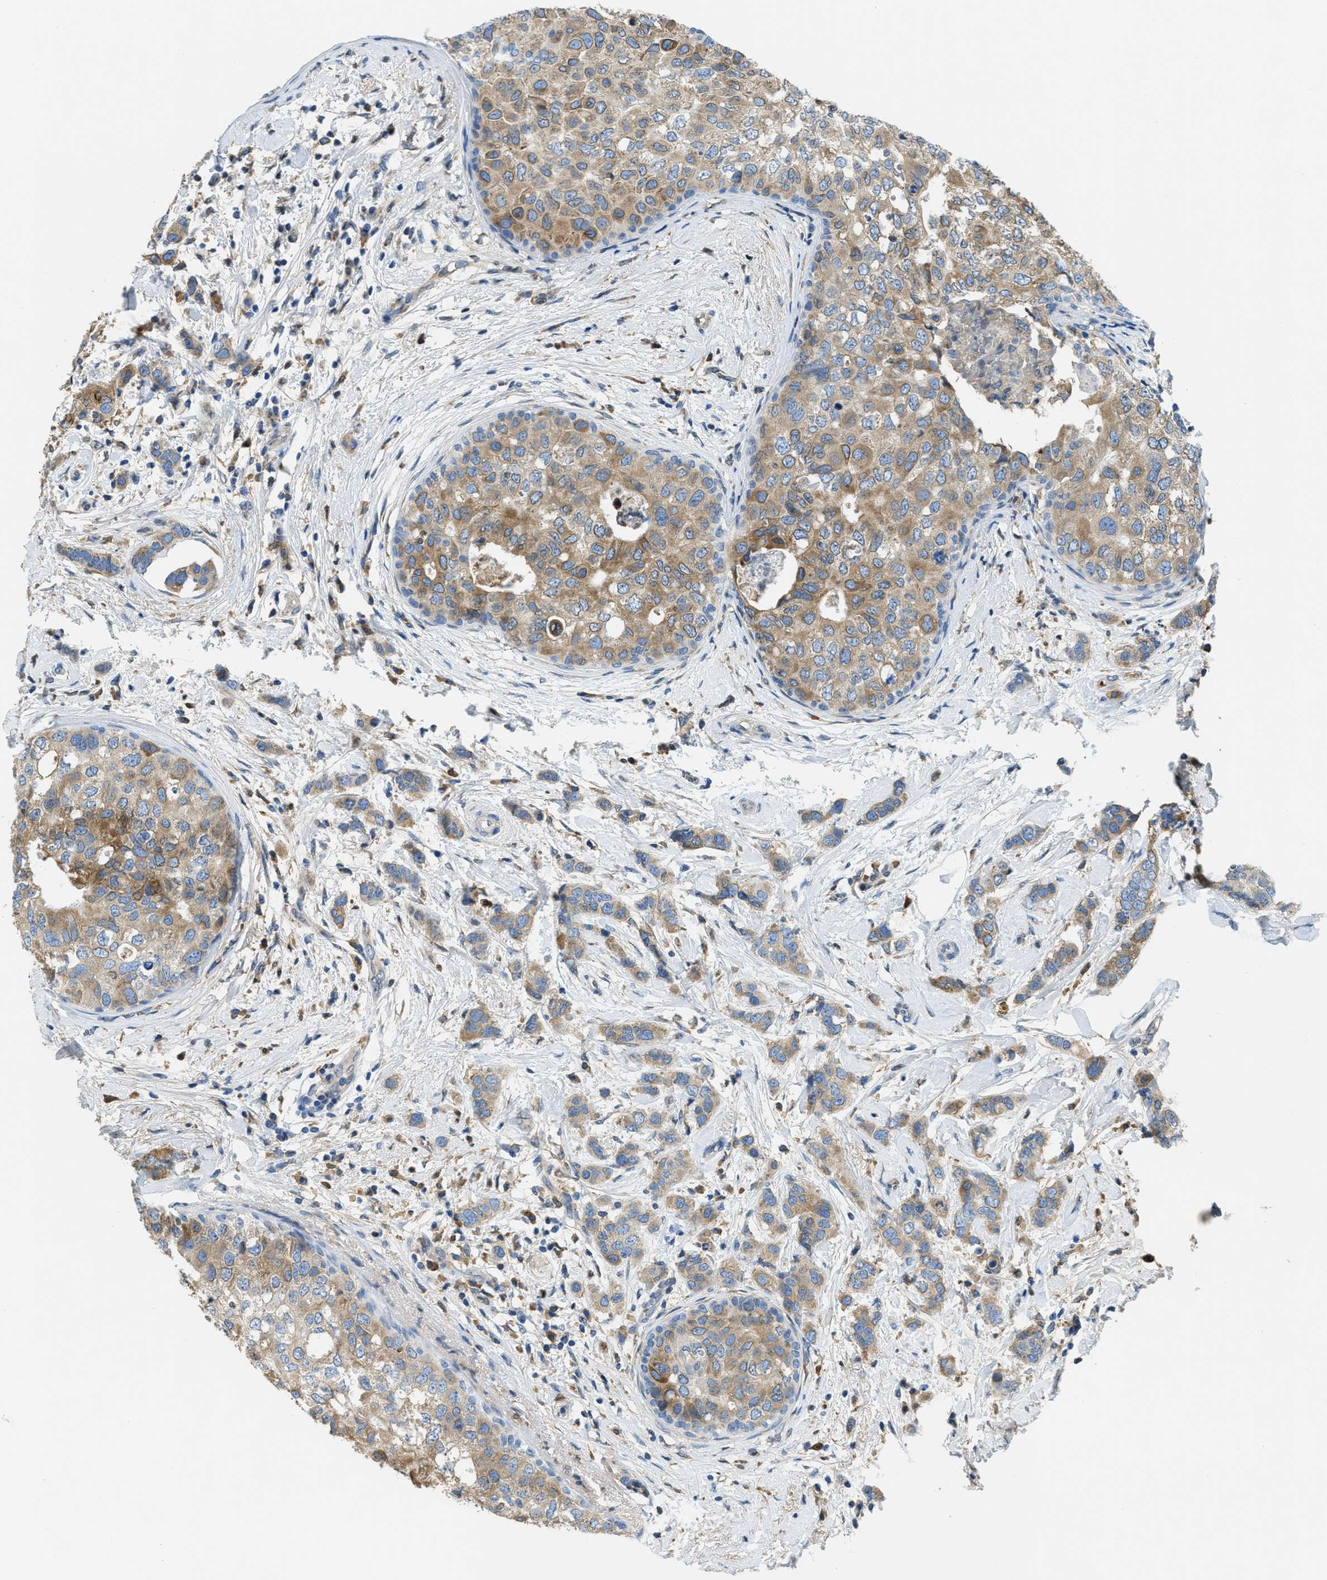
{"staining": {"intensity": "moderate", "quantity": ">75%", "location": "cytoplasmic/membranous"}, "tissue": "breast cancer", "cell_type": "Tumor cells", "image_type": "cancer", "snomed": [{"axis": "morphology", "description": "Duct carcinoma"}, {"axis": "topography", "description": "Breast"}], "caption": "Immunohistochemistry staining of breast infiltrating ductal carcinoma, which shows medium levels of moderate cytoplasmic/membranous expression in approximately >75% of tumor cells indicating moderate cytoplasmic/membranous protein positivity. The staining was performed using DAB (brown) for protein detection and nuclei were counterstained in hematoxylin (blue).", "gene": "MPDU1", "patient": {"sex": "female", "age": 50}}